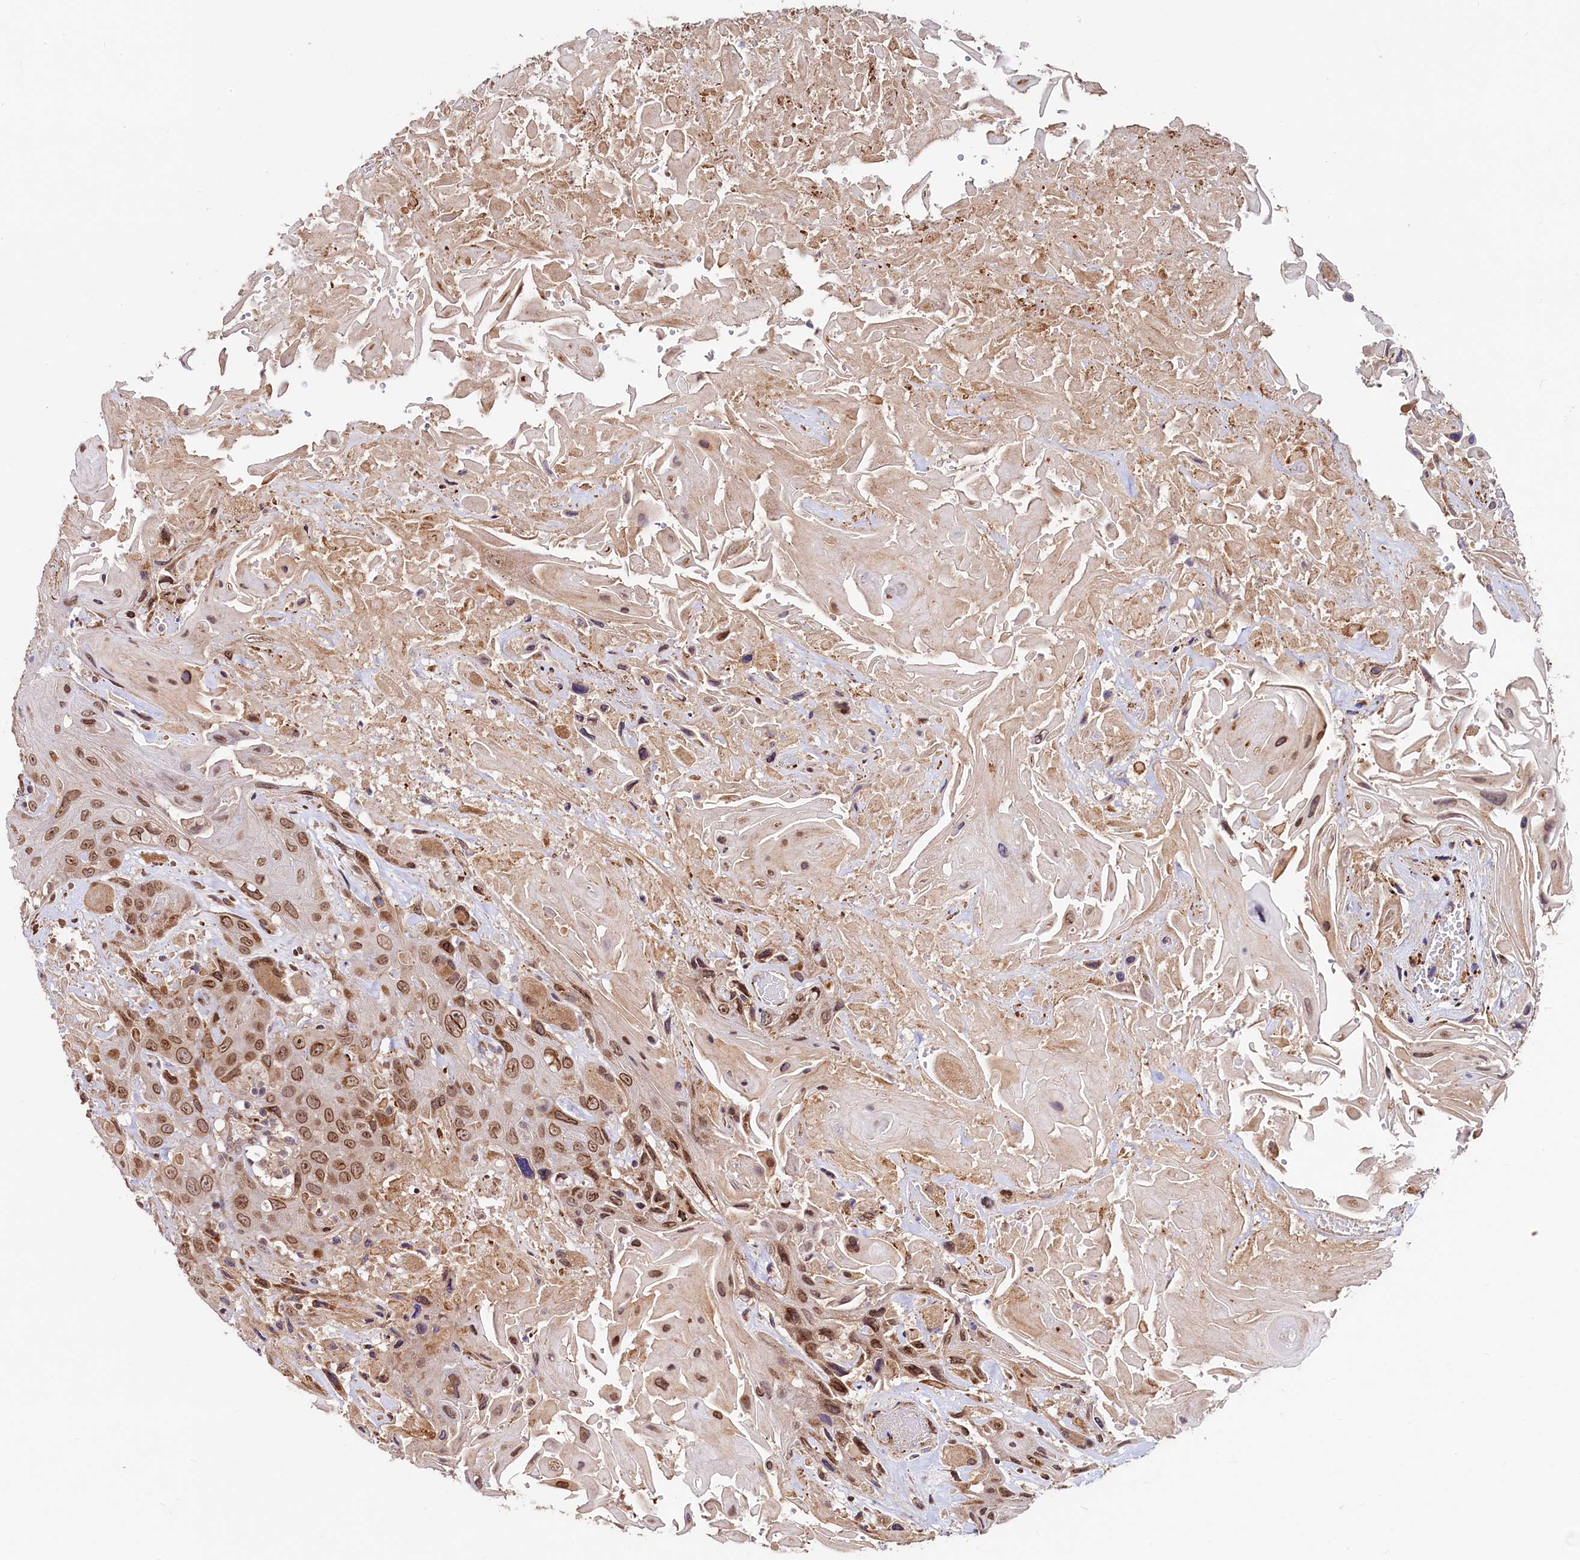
{"staining": {"intensity": "moderate", "quantity": ">75%", "location": "nuclear"}, "tissue": "head and neck cancer", "cell_type": "Tumor cells", "image_type": "cancer", "snomed": [{"axis": "morphology", "description": "Squamous cell carcinoma, NOS"}, {"axis": "topography", "description": "Head-Neck"}], "caption": "Head and neck cancer (squamous cell carcinoma) stained for a protein shows moderate nuclear positivity in tumor cells.", "gene": "C5orf15", "patient": {"sex": "male", "age": 81}}